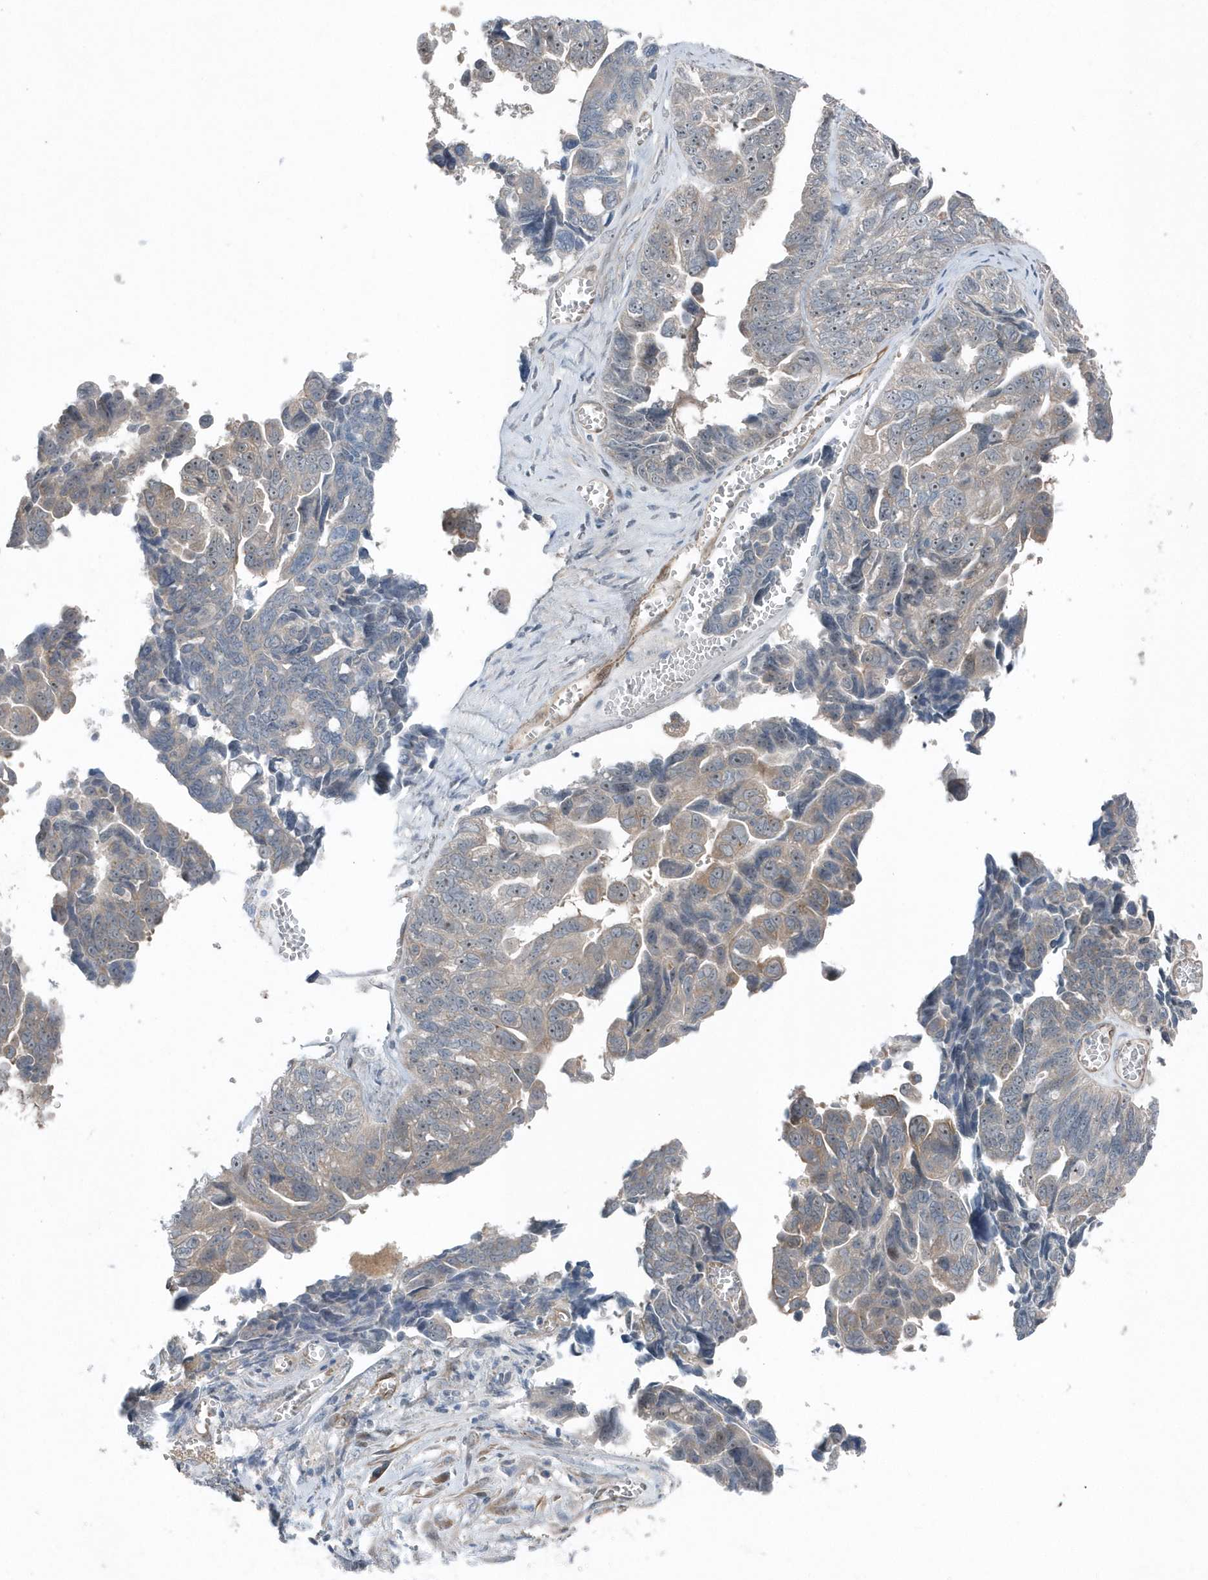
{"staining": {"intensity": "weak", "quantity": "<25%", "location": "cytoplasmic/membranous"}, "tissue": "ovarian cancer", "cell_type": "Tumor cells", "image_type": "cancer", "snomed": [{"axis": "morphology", "description": "Cystadenocarcinoma, serous, NOS"}, {"axis": "topography", "description": "Ovary"}], "caption": "There is no significant expression in tumor cells of ovarian serous cystadenocarcinoma. (DAB (3,3'-diaminobenzidine) immunohistochemistry with hematoxylin counter stain).", "gene": "MCC", "patient": {"sex": "female", "age": 79}}